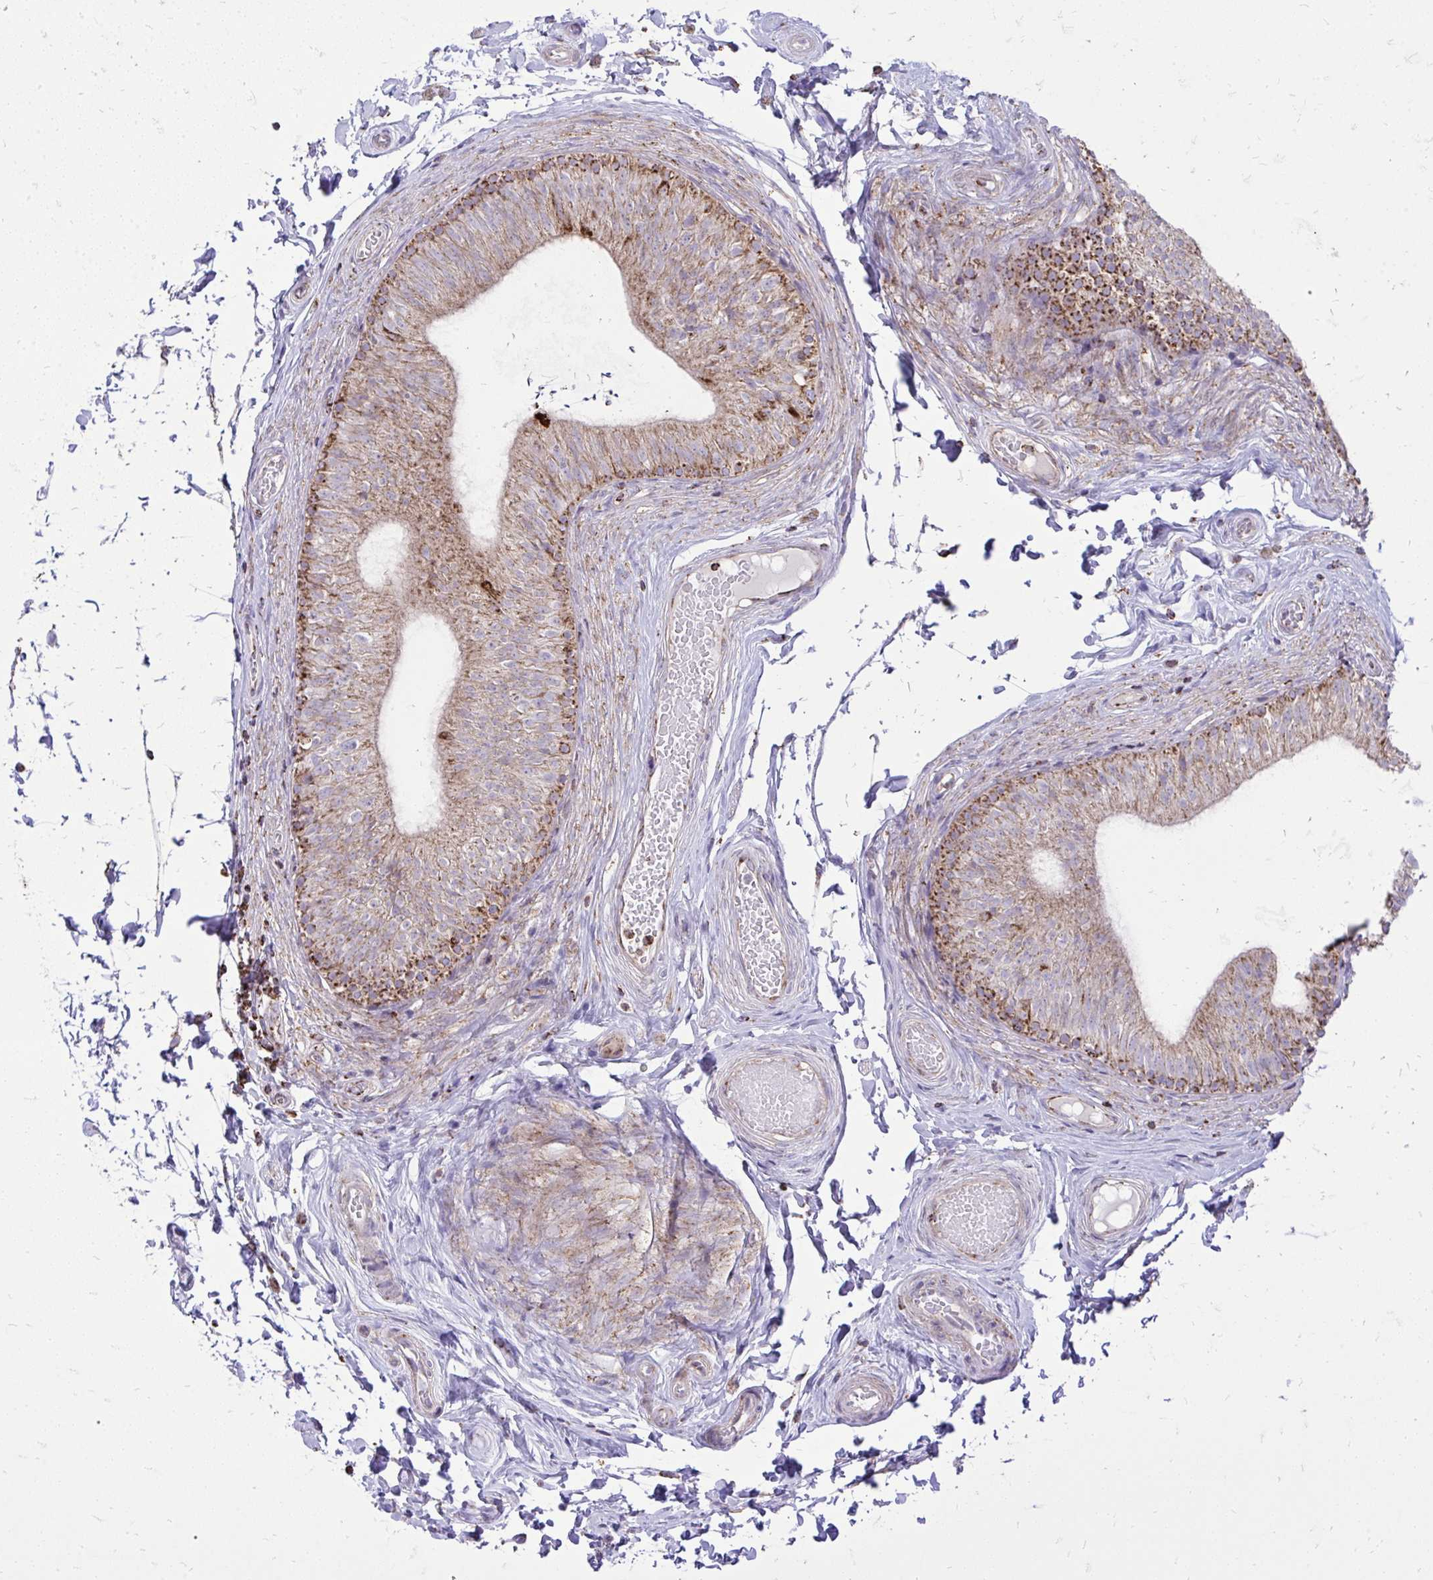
{"staining": {"intensity": "strong", "quantity": "<25%", "location": "cytoplasmic/membranous"}, "tissue": "epididymis", "cell_type": "Glandular cells", "image_type": "normal", "snomed": [{"axis": "morphology", "description": "Normal tissue, NOS"}, {"axis": "topography", "description": "Epididymis, spermatic cord, NOS"}, {"axis": "topography", "description": "Epididymis"}, {"axis": "topography", "description": "Peripheral nerve tissue"}], "caption": "Immunohistochemical staining of unremarkable human epididymis displays strong cytoplasmic/membranous protein positivity in approximately <25% of glandular cells.", "gene": "SPTBN2", "patient": {"sex": "male", "age": 29}}